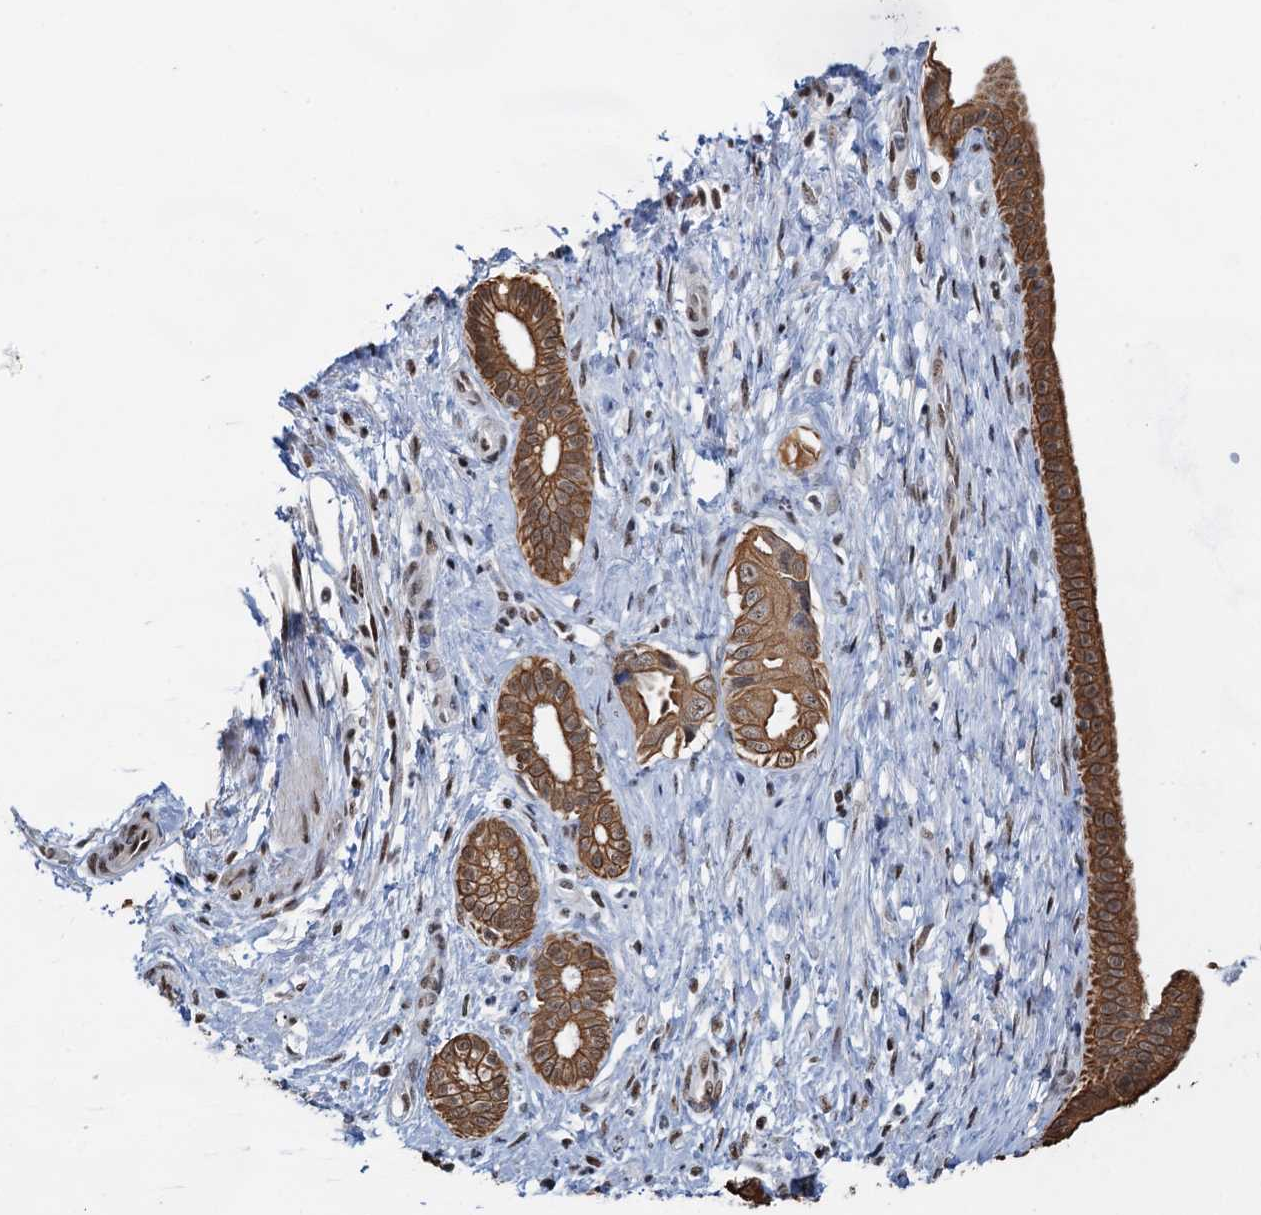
{"staining": {"intensity": "strong", "quantity": ">75%", "location": "cytoplasmic/membranous"}, "tissue": "pancreatic cancer", "cell_type": "Tumor cells", "image_type": "cancer", "snomed": [{"axis": "morphology", "description": "Adenocarcinoma, NOS"}, {"axis": "topography", "description": "Pancreas"}], "caption": "A brown stain shows strong cytoplasmic/membranous expression of a protein in pancreatic cancer tumor cells. (DAB (3,3'-diaminobenzidine) = brown stain, brightfield microscopy at high magnification).", "gene": "ZNF609", "patient": {"sex": "female", "age": 55}}